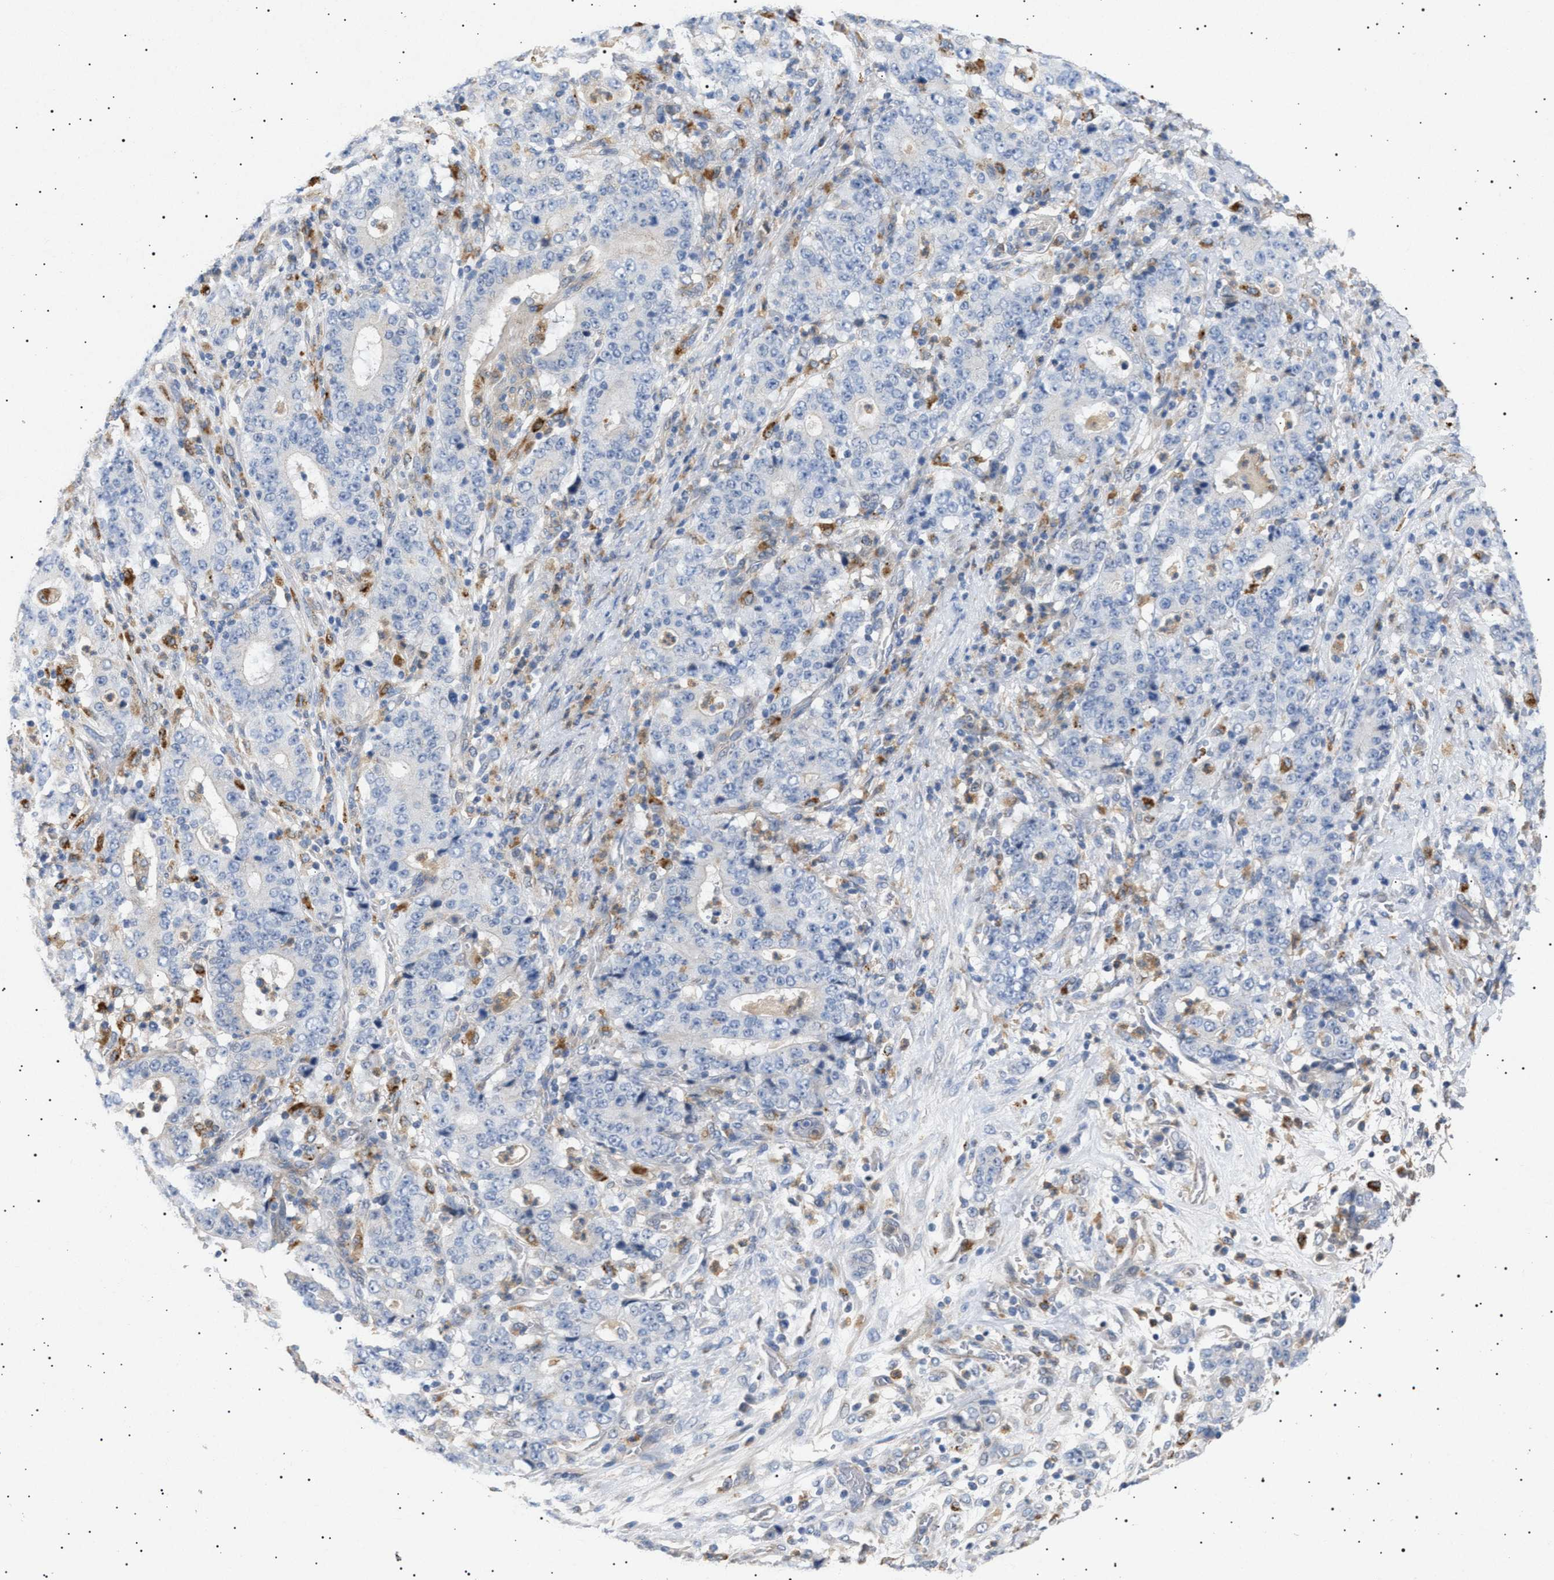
{"staining": {"intensity": "negative", "quantity": "none", "location": "none"}, "tissue": "stomach cancer", "cell_type": "Tumor cells", "image_type": "cancer", "snomed": [{"axis": "morphology", "description": "Normal tissue, NOS"}, {"axis": "morphology", "description": "Adenocarcinoma, NOS"}, {"axis": "topography", "description": "Stomach, upper"}, {"axis": "topography", "description": "Stomach"}], "caption": "High power microscopy histopathology image of an immunohistochemistry photomicrograph of stomach adenocarcinoma, revealing no significant staining in tumor cells. (DAB immunohistochemistry (IHC) with hematoxylin counter stain).", "gene": "SIRT5", "patient": {"sex": "male", "age": 59}}